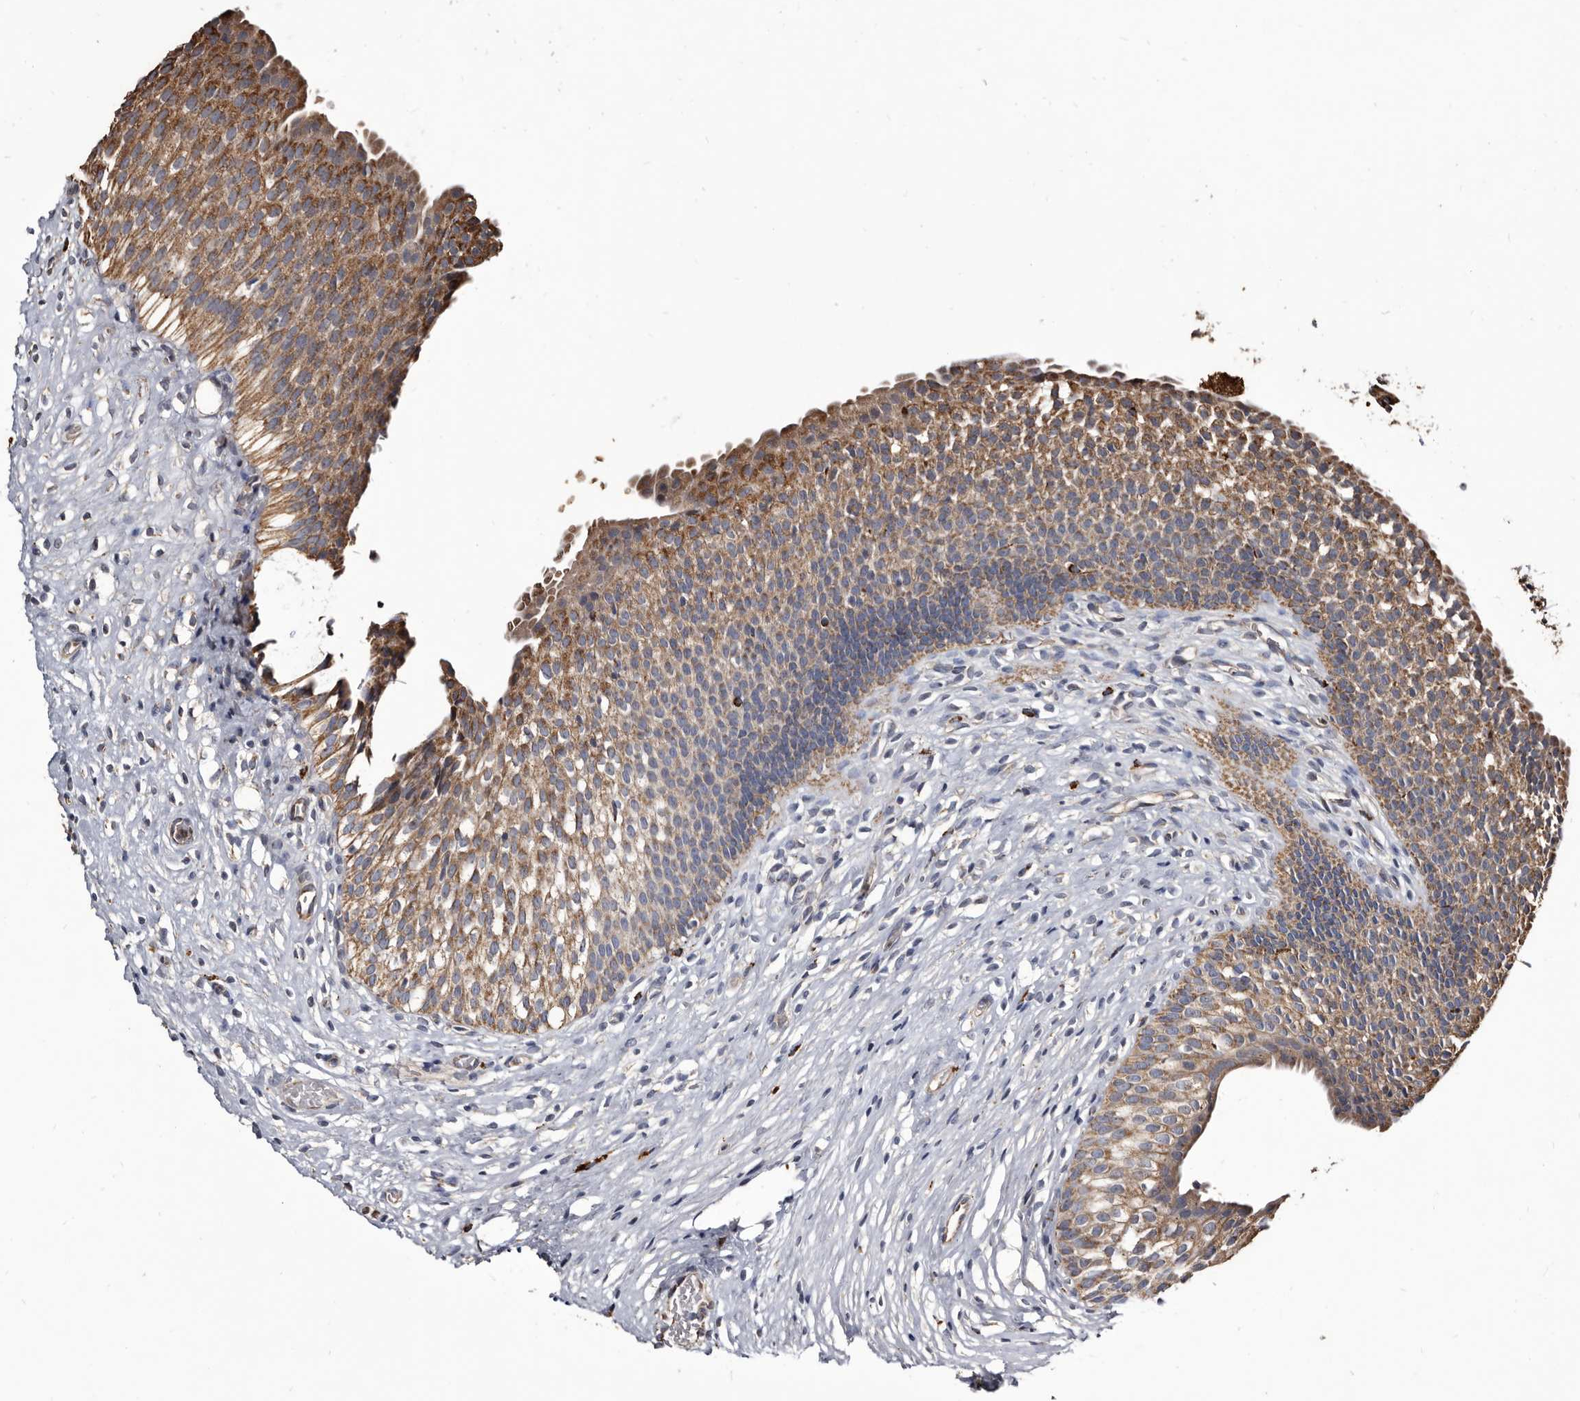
{"staining": {"intensity": "moderate", "quantity": ">75%", "location": "cytoplasmic/membranous"}, "tissue": "urinary bladder", "cell_type": "Urothelial cells", "image_type": "normal", "snomed": [{"axis": "morphology", "description": "Normal tissue, NOS"}, {"axis": "topography", "description": "Urinary bladder"}], "caption": "Protein analysis of normal urinary bladder reveals moderate cytoplasmic/membranous expression in about >75% of urothelial cells.", "gene": "CTSA", "patient": {"sex": "male", "age": 1}}